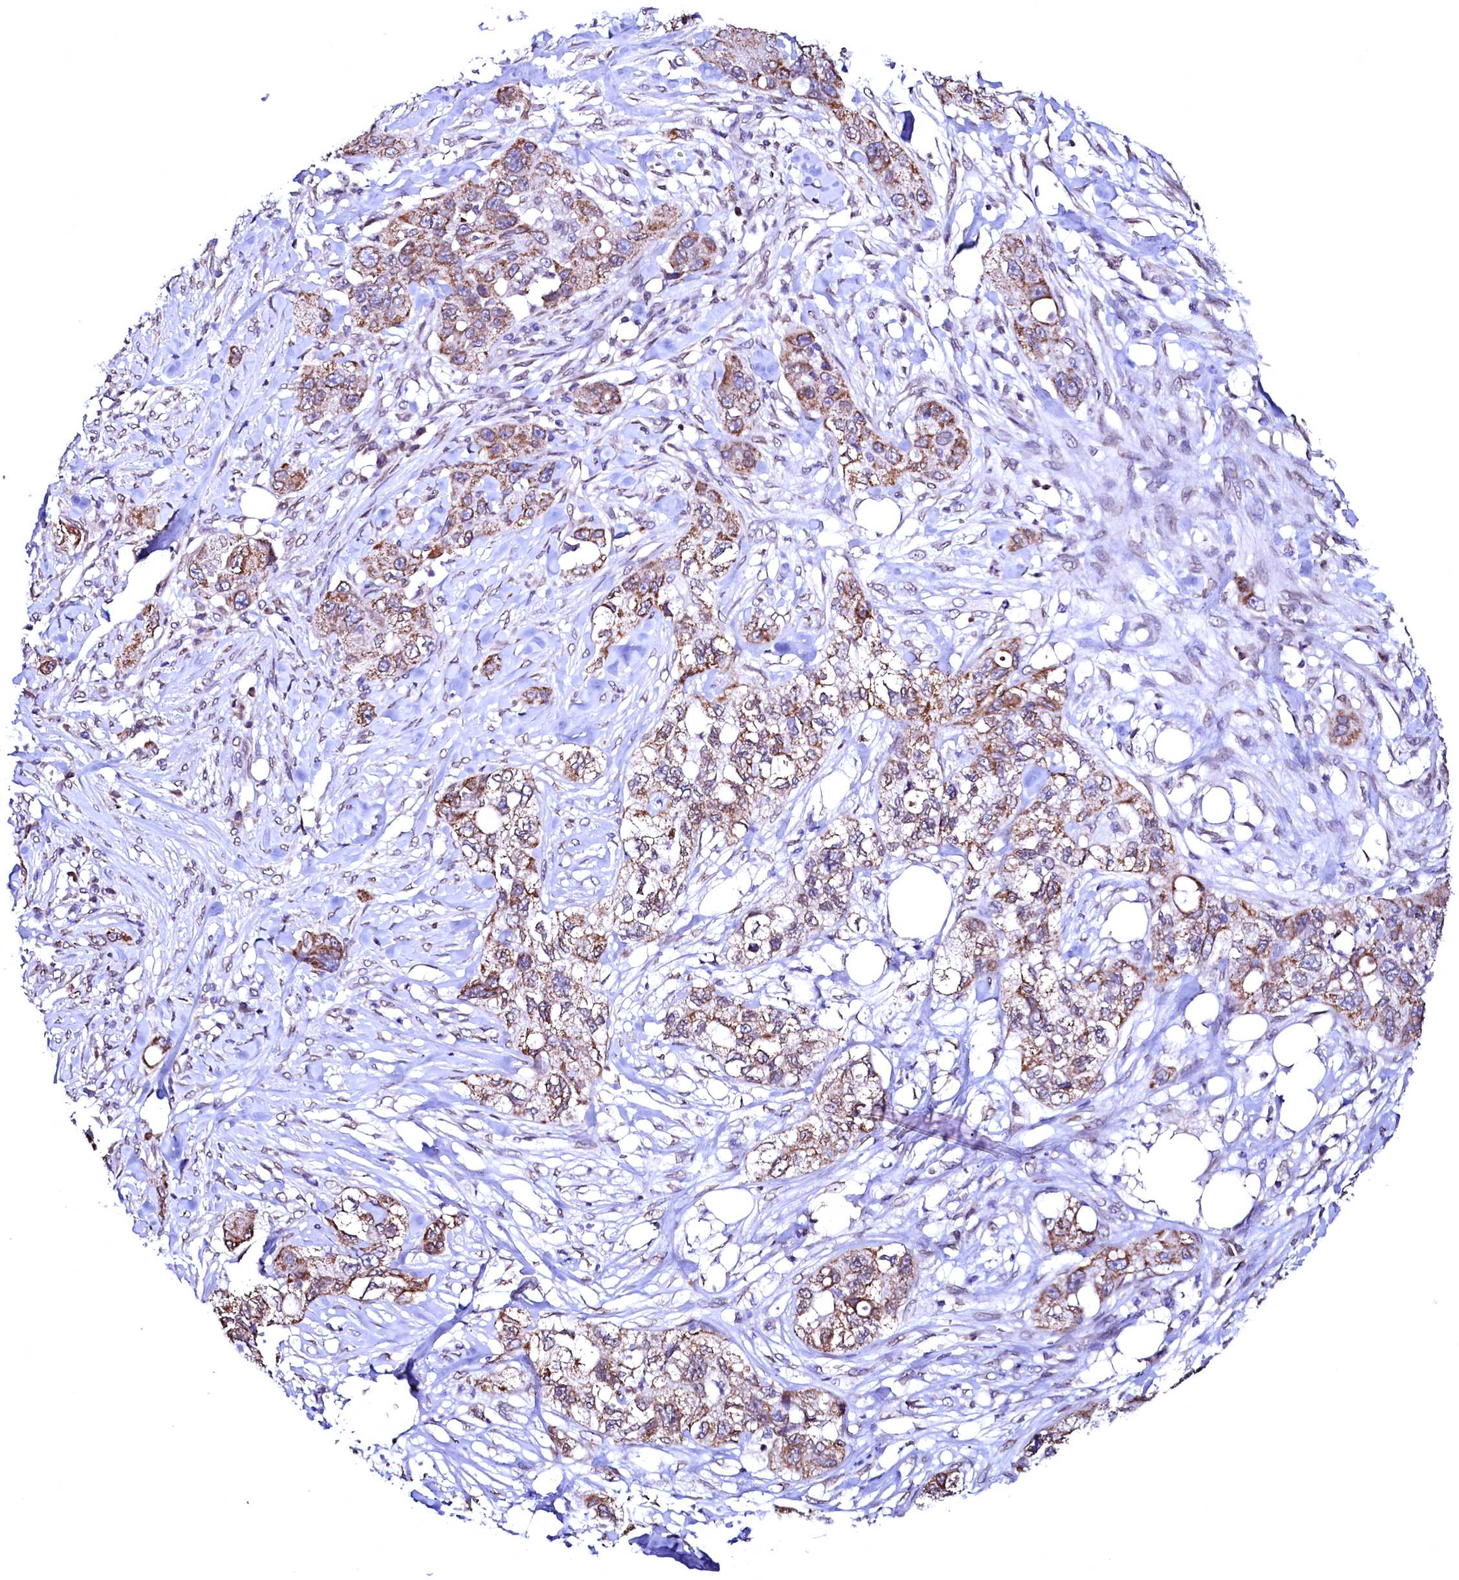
{"staining": {"intensity": "moderate", "quantity": ">75%", "location": "cytoplasmic/membranous"}, "tissue": "pancreatic cancer", "cell_type": "Tumor cells", "image_type": "cancer", "snomed": [{"axis": "morphology", "description": "Adenocarcinoma, NOS"}, {"axis": "topography", "description": "Pancreas"}], "caption": "A medium amount of moderate cytoplasmic/membranous expression is present in about >75% of tumor cells in adenocarcinoma (pancreatic) tissue.", "gene": "HAND1", "patient": {"sex": "female", "age": 78}}